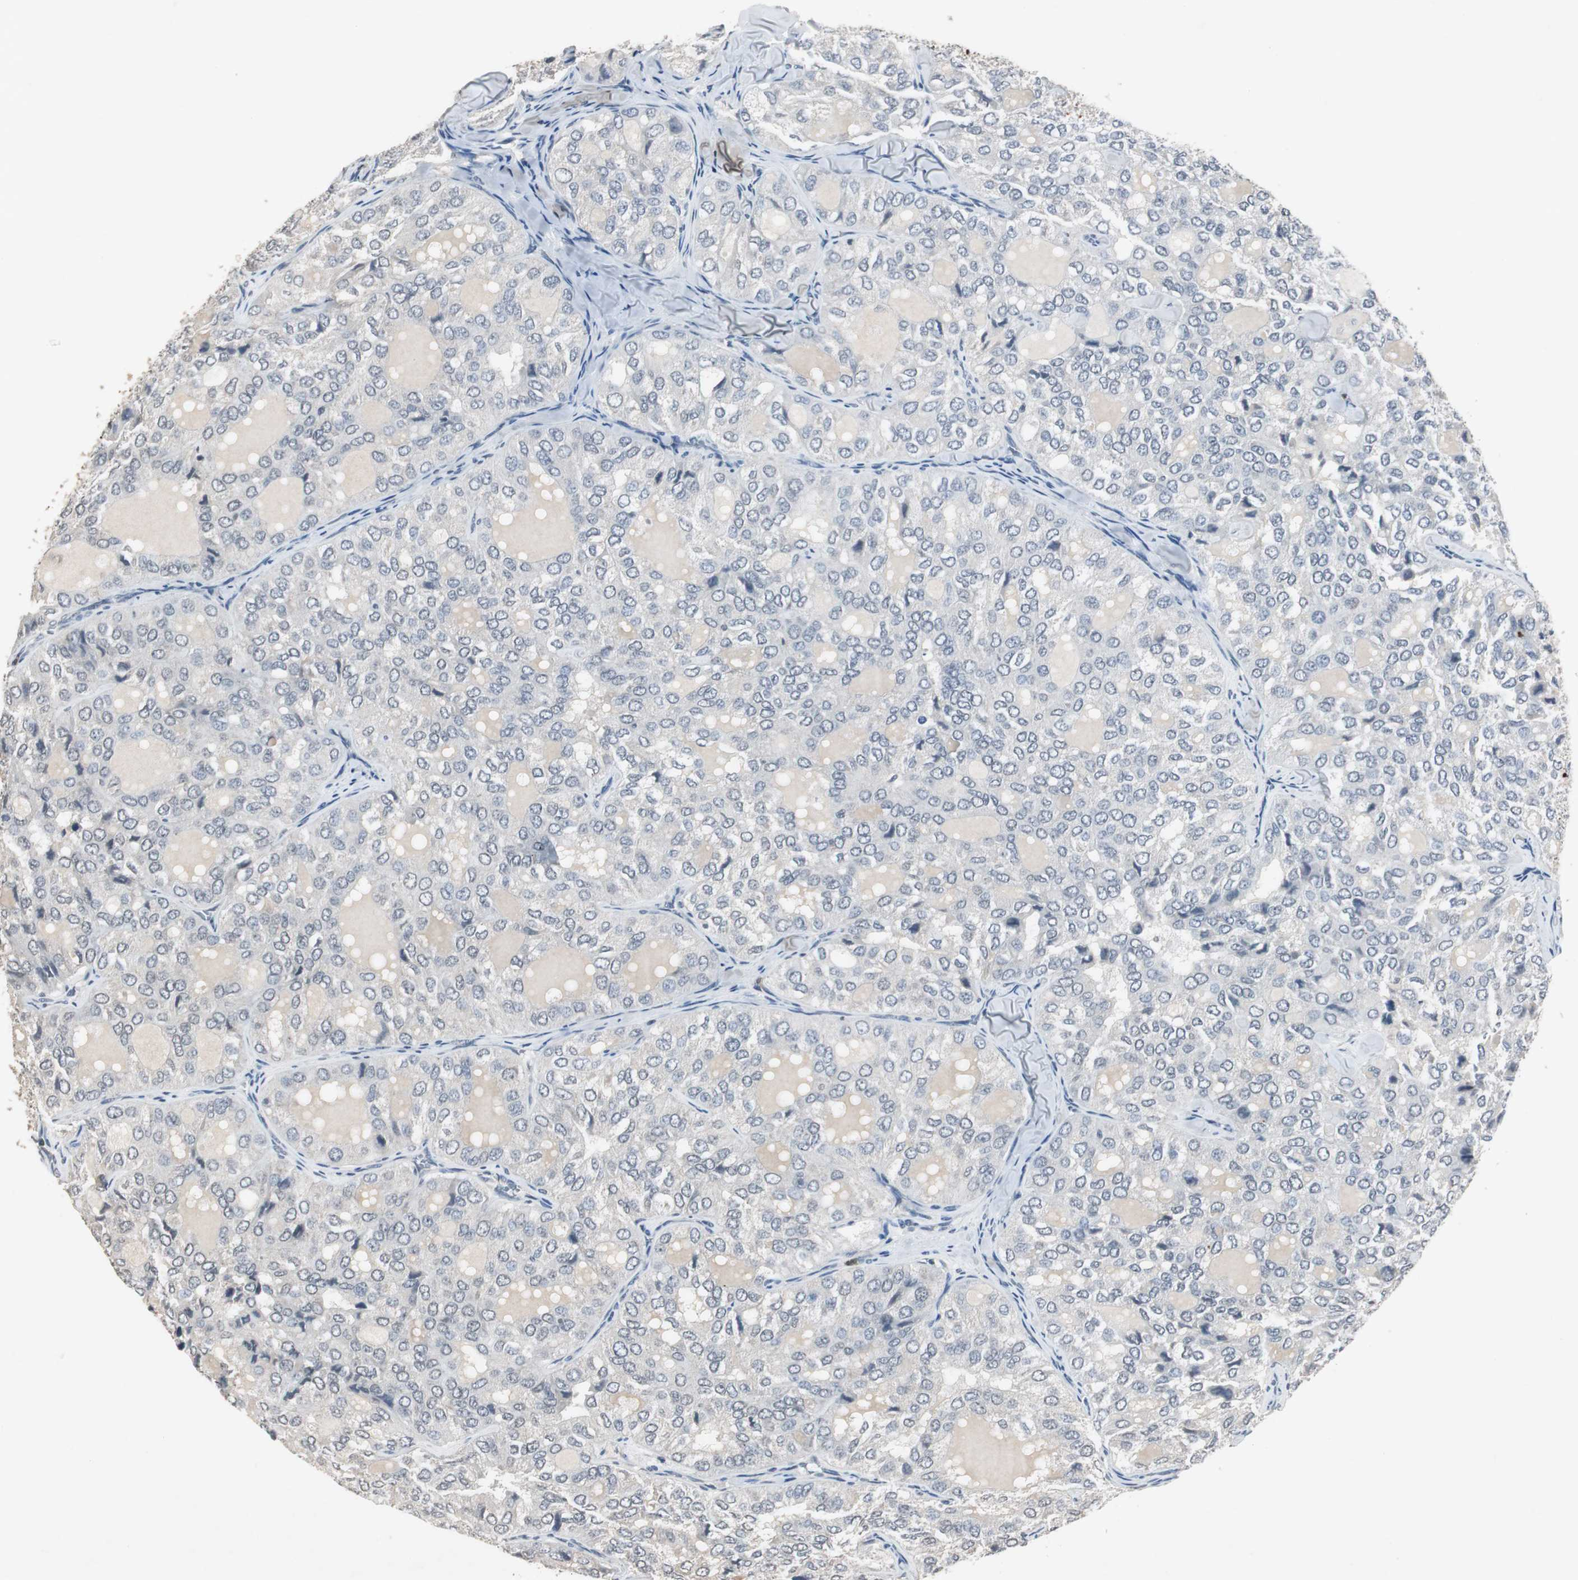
{"staining": {"intensity": "negative", "quantity": "none", "location": "none"}, "tissue": "thyroid cancer", "cell_type": "Tumor cells", "image_type": "cancer", "snomed": [{"axis": "morphology", "description": "Follicular adenoma carcinoma, NOS"}, {"axis": "topography", "description": "Thyroid gland"}], "caption": "An IHC image of follicular adenoma carcinoma (thyroid) is shown. There is no staining in tumor cells of follicular adenoma carcinoma (thyroid). (DAB (3,3'-diaminobenzidine) IHC, high magnification).", "gene": "ADNP2", "patient": {"sex": "male", "age": 75}}